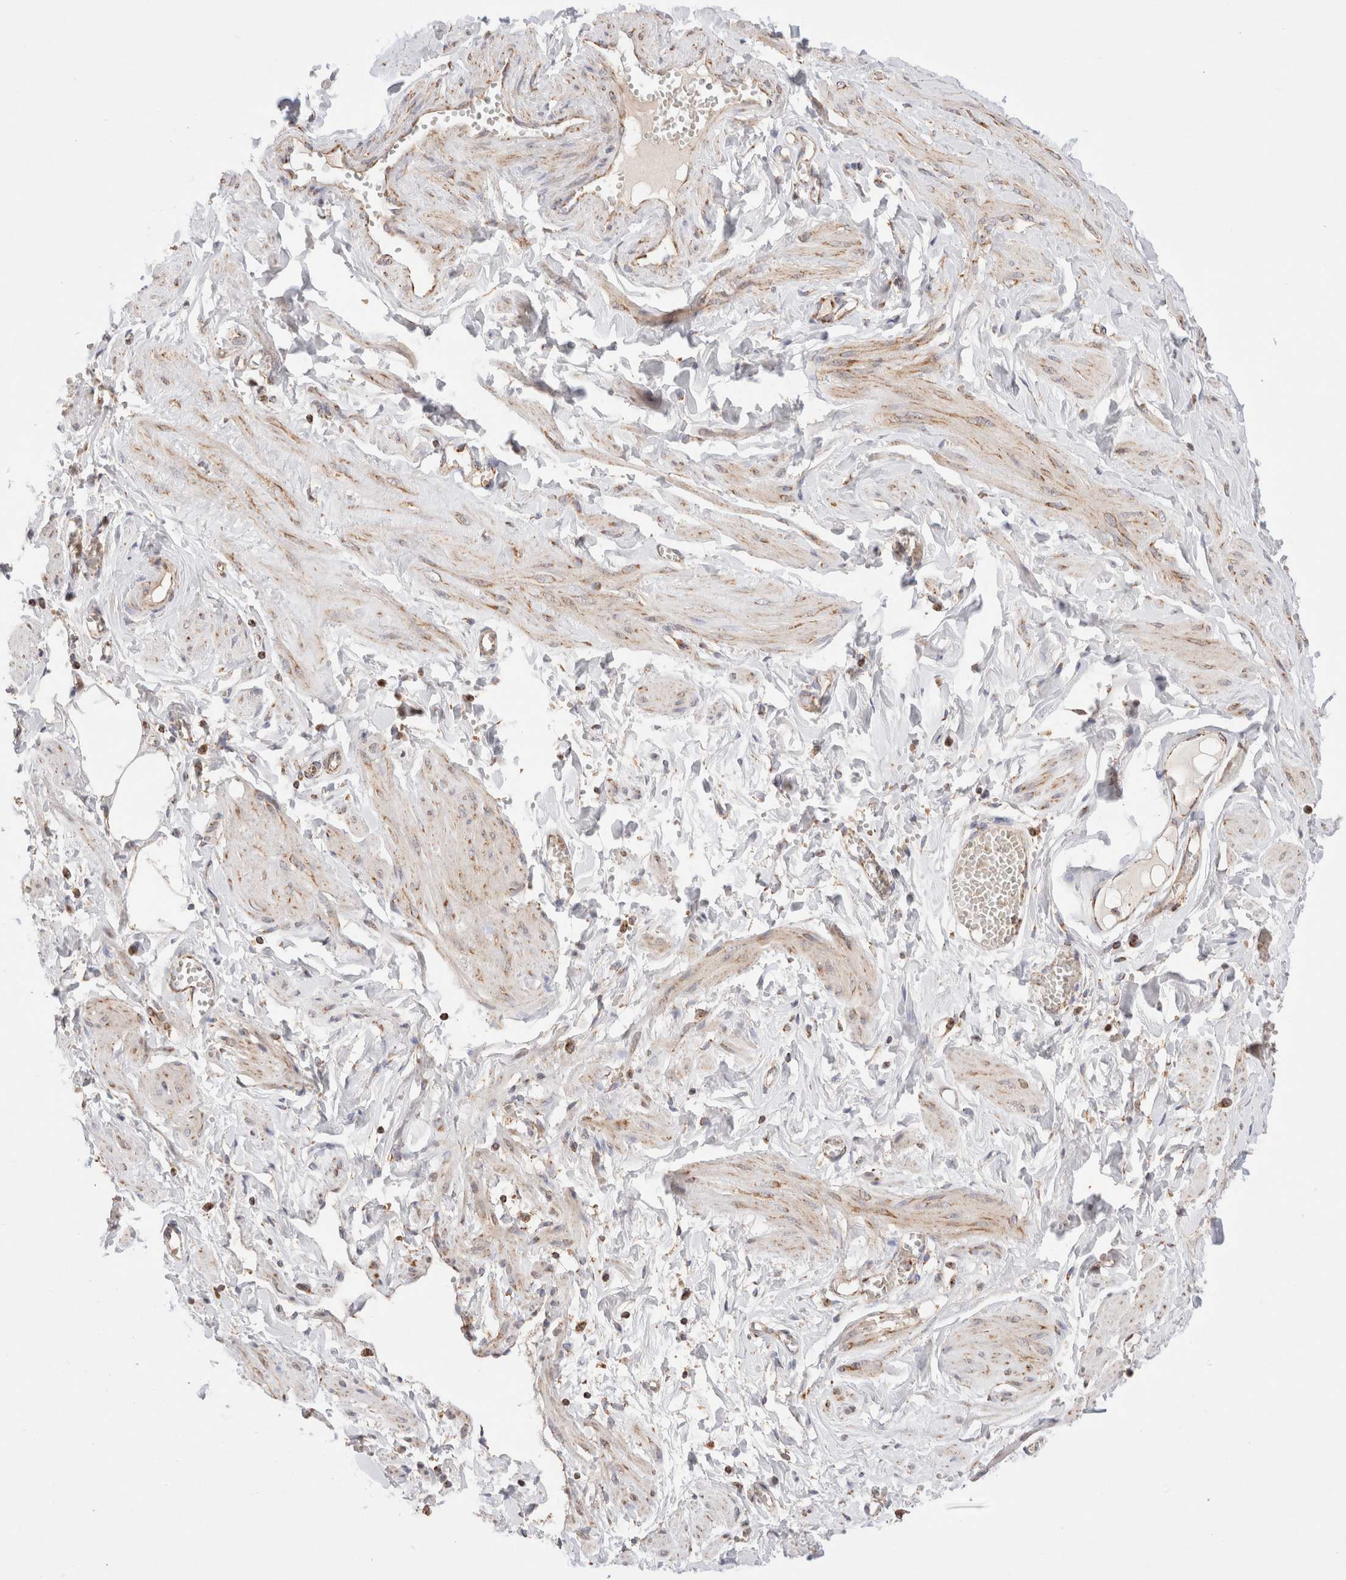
{"staining": {"intensity": "moderate", "quantity": ">75%", "location": "cytoplasmic/membranous"}, "tissue": "adipose tissue", "cell_type": "Adipocytes", "image_type": "normal", "snomed": [{"axis": "morphology", "description": "Normal tissue, NOS"}, {"axis": "topography", "description": "Vascular tissue"}, {"axis": "topography", "description": "Fallopian tube"}, {"axis": "topography", "description": "Ovary"}], "caption": "Immunohistochemical staining of normal adipose tissue displays moderate cytoplasmic/membranous protein staining in about >75% of adipocytes.", "gene": "TMPPE", "patient": {"sex": "female", "age": 67}}